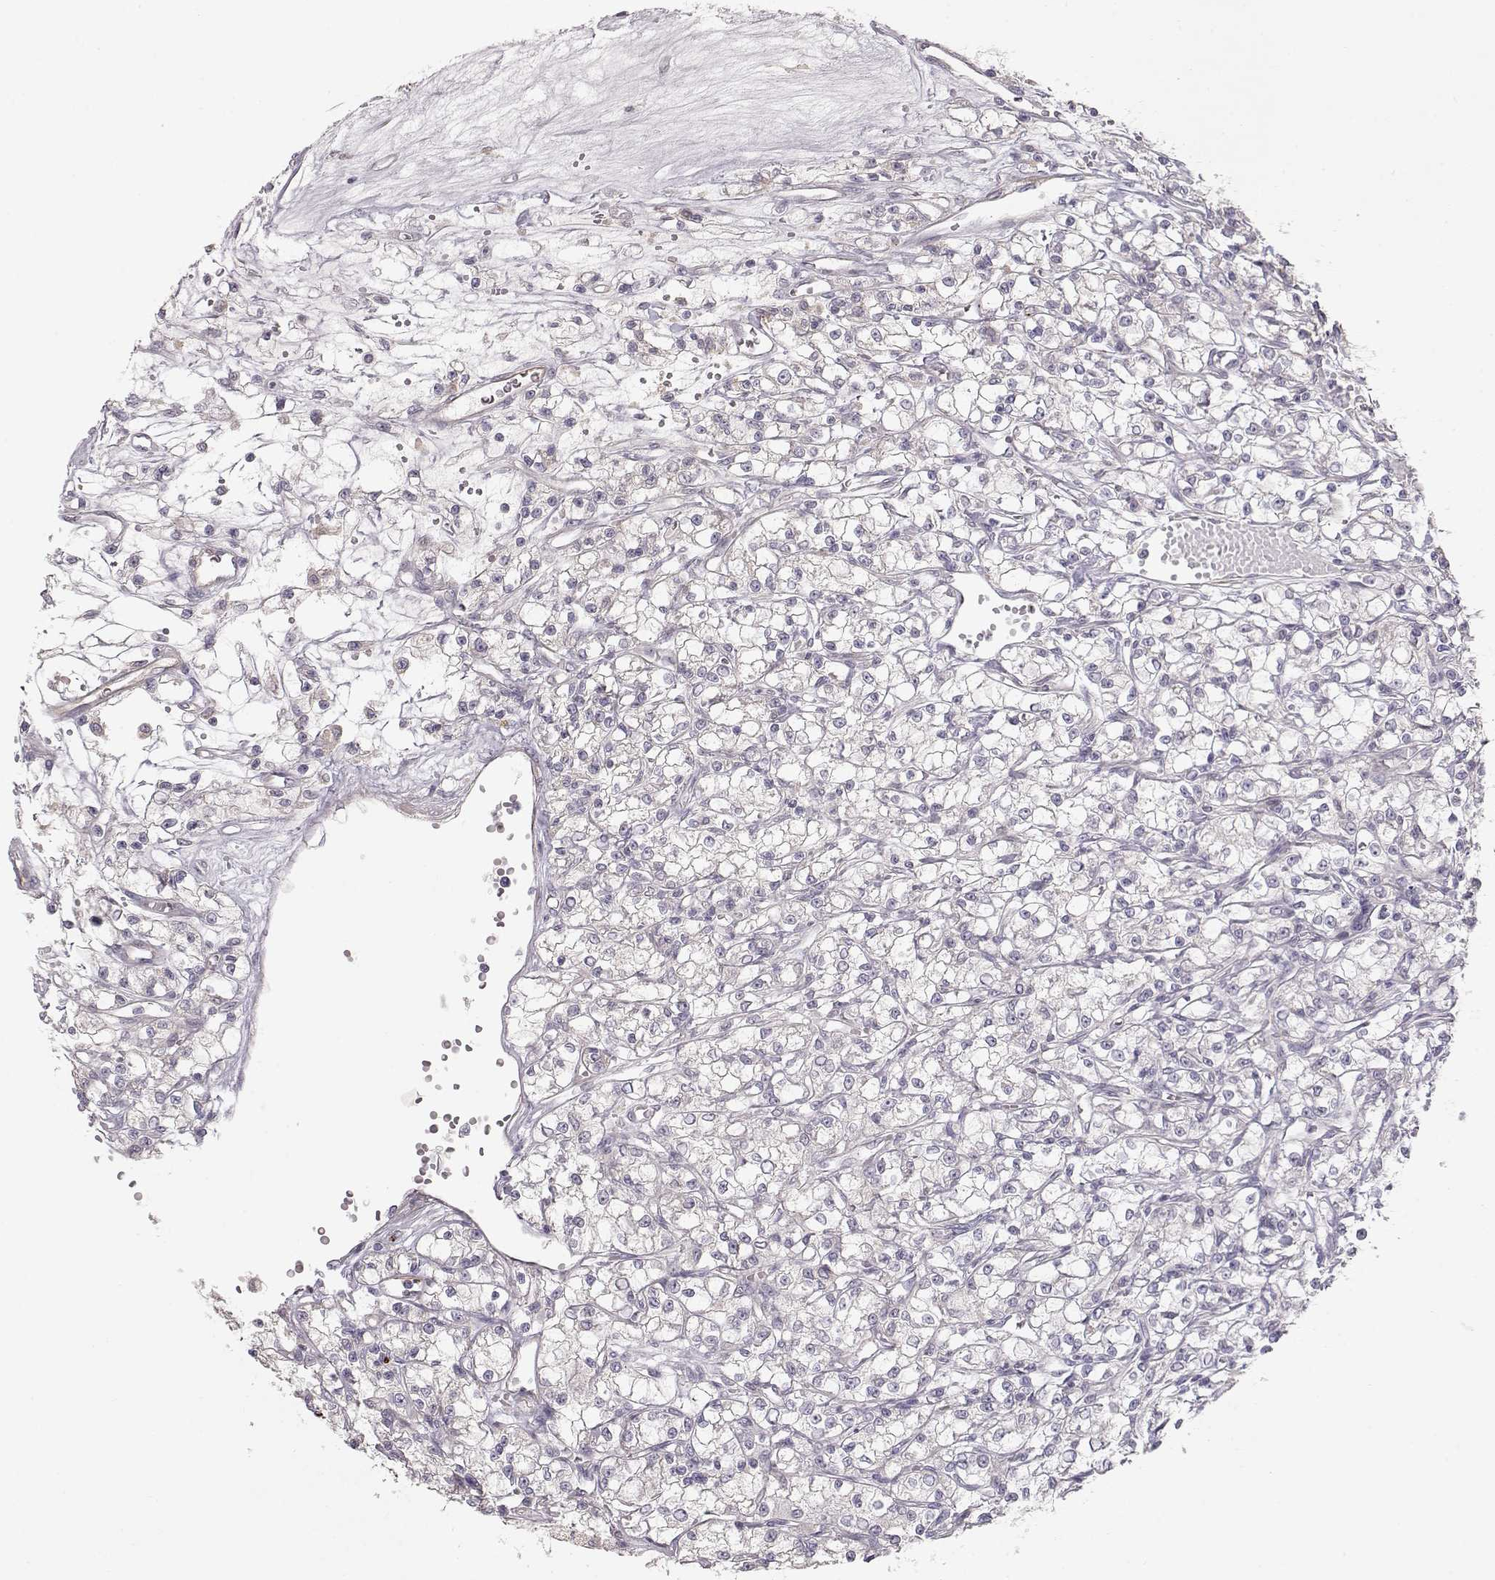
{"staining": {"intensity": "negative", "quantity": "none", "location": "none"}, "tissue": "renal cancer", "cell_type": "Tumor cells", "image_type": "cancer", "snomed": [{"axis": "morphology", "description": "Adenocarcinoma, NOS"}, {"axis": "topography", "description": "Kidney"}], "caption": "Immunohistochemistry (IHC) of human adenocarcinoma (renal) exhibits no staining in tumor cells. The staining is performed using DAB brown chromogen with nuclei counter-stained in using hematoxylin.", "gene": "ARHGAP8", "patient": {"sex": "female", "age": 59}}